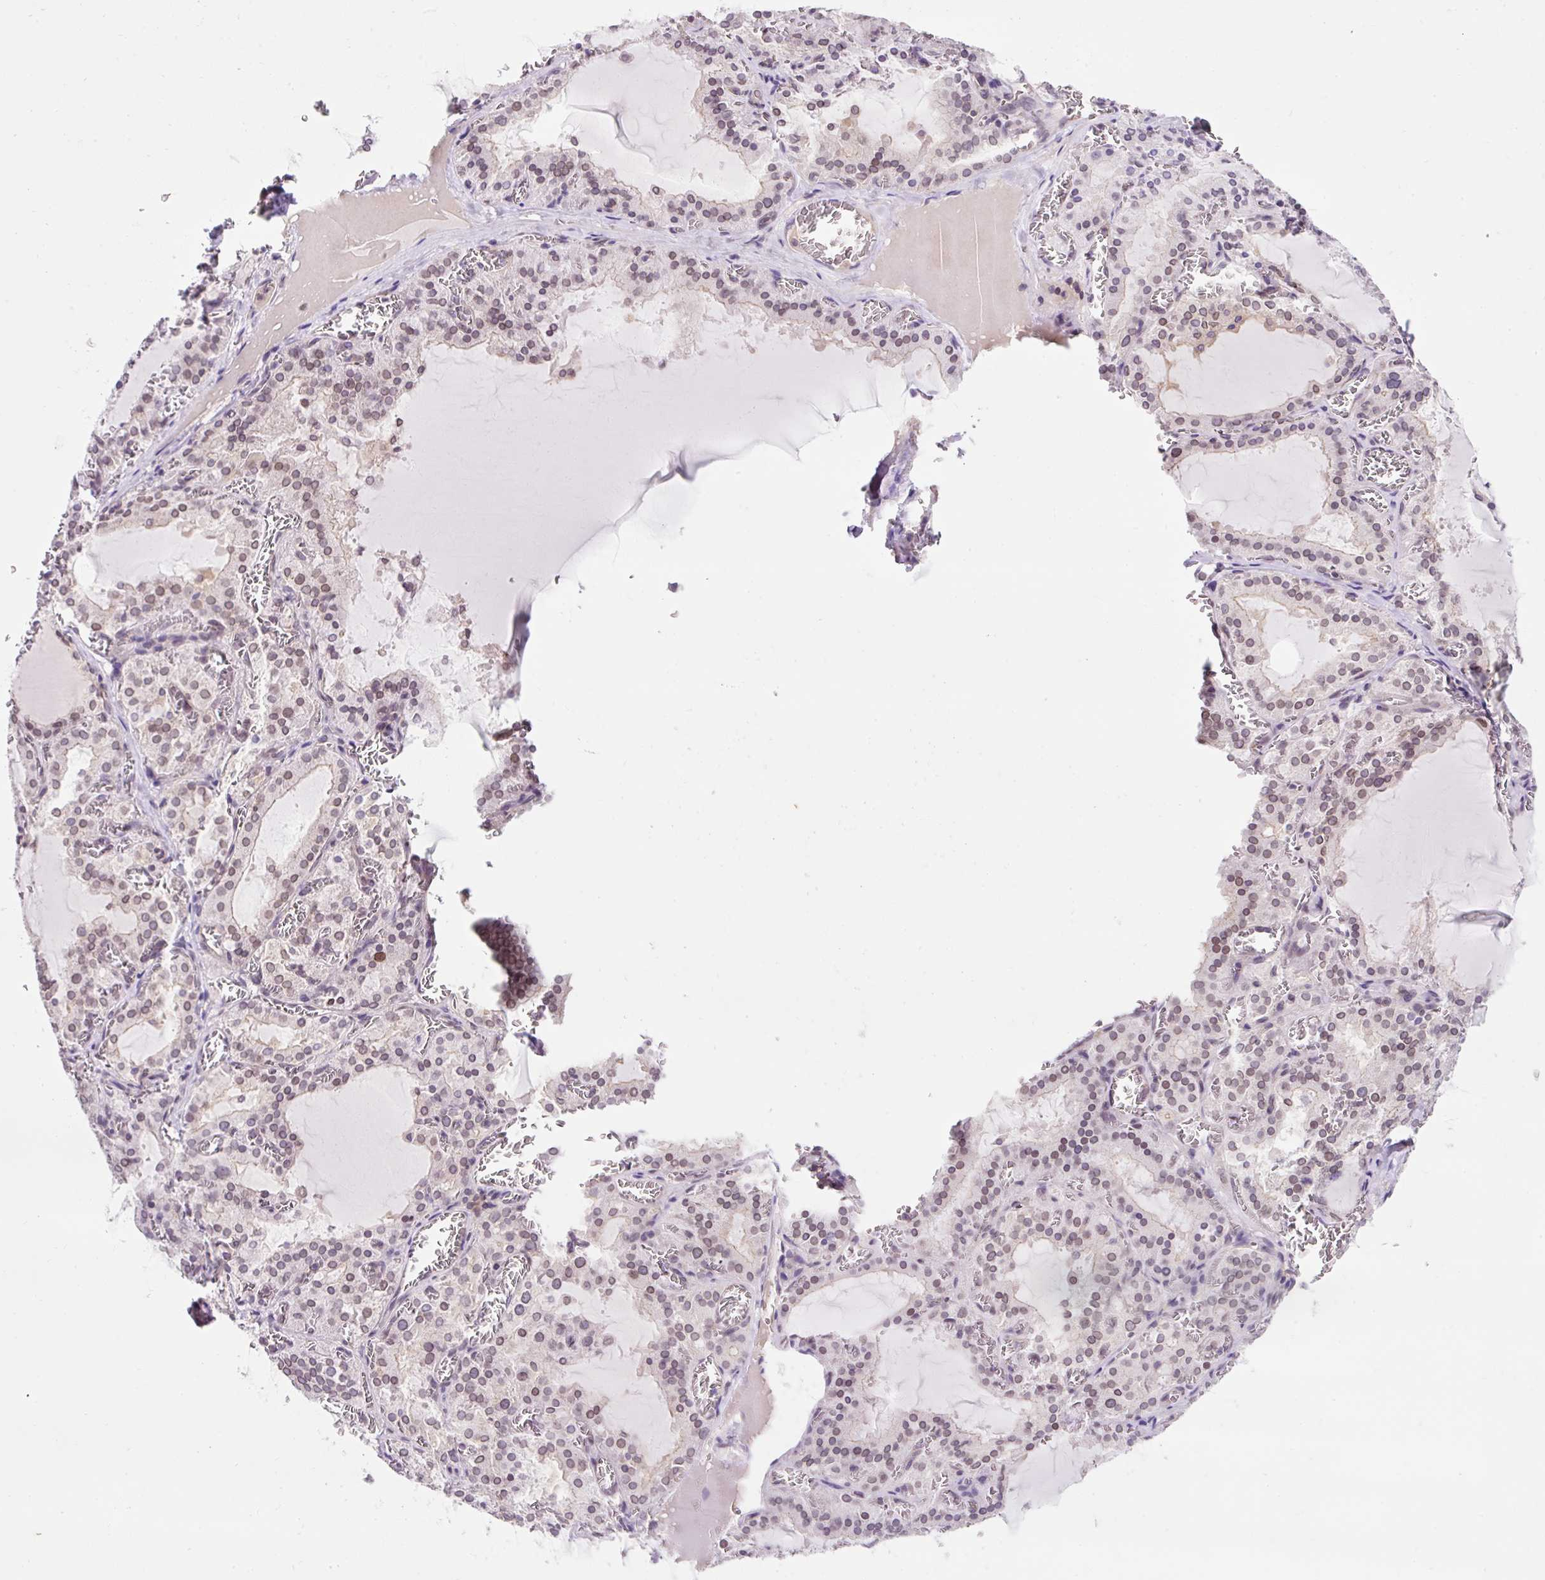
{"staining": {"intensity": "weak", "quantity": ">75%", "location": "cytoplasmic/membranous,nuclear"}, "tissue": "thyroid gland", "cell_type": "Glandular cells", "image_type": "normal", "snomed": [{"axis": "morphology", "description": "Normal tissue, NOS"}, {"axis": "topography", "description": "Thyroid gland"}], "caption": "The immunohistochemical stain labels weak cytoplasmic/membranous,nuclear staining in glandular cells of benign thyroid gland. The staining was performed using DAB, with brown indicating positive protein expression. Nuclei are stained blue with hematoxylin.", "gene": "ZNF610", "patient": {"sex": "female", "age": 30}}